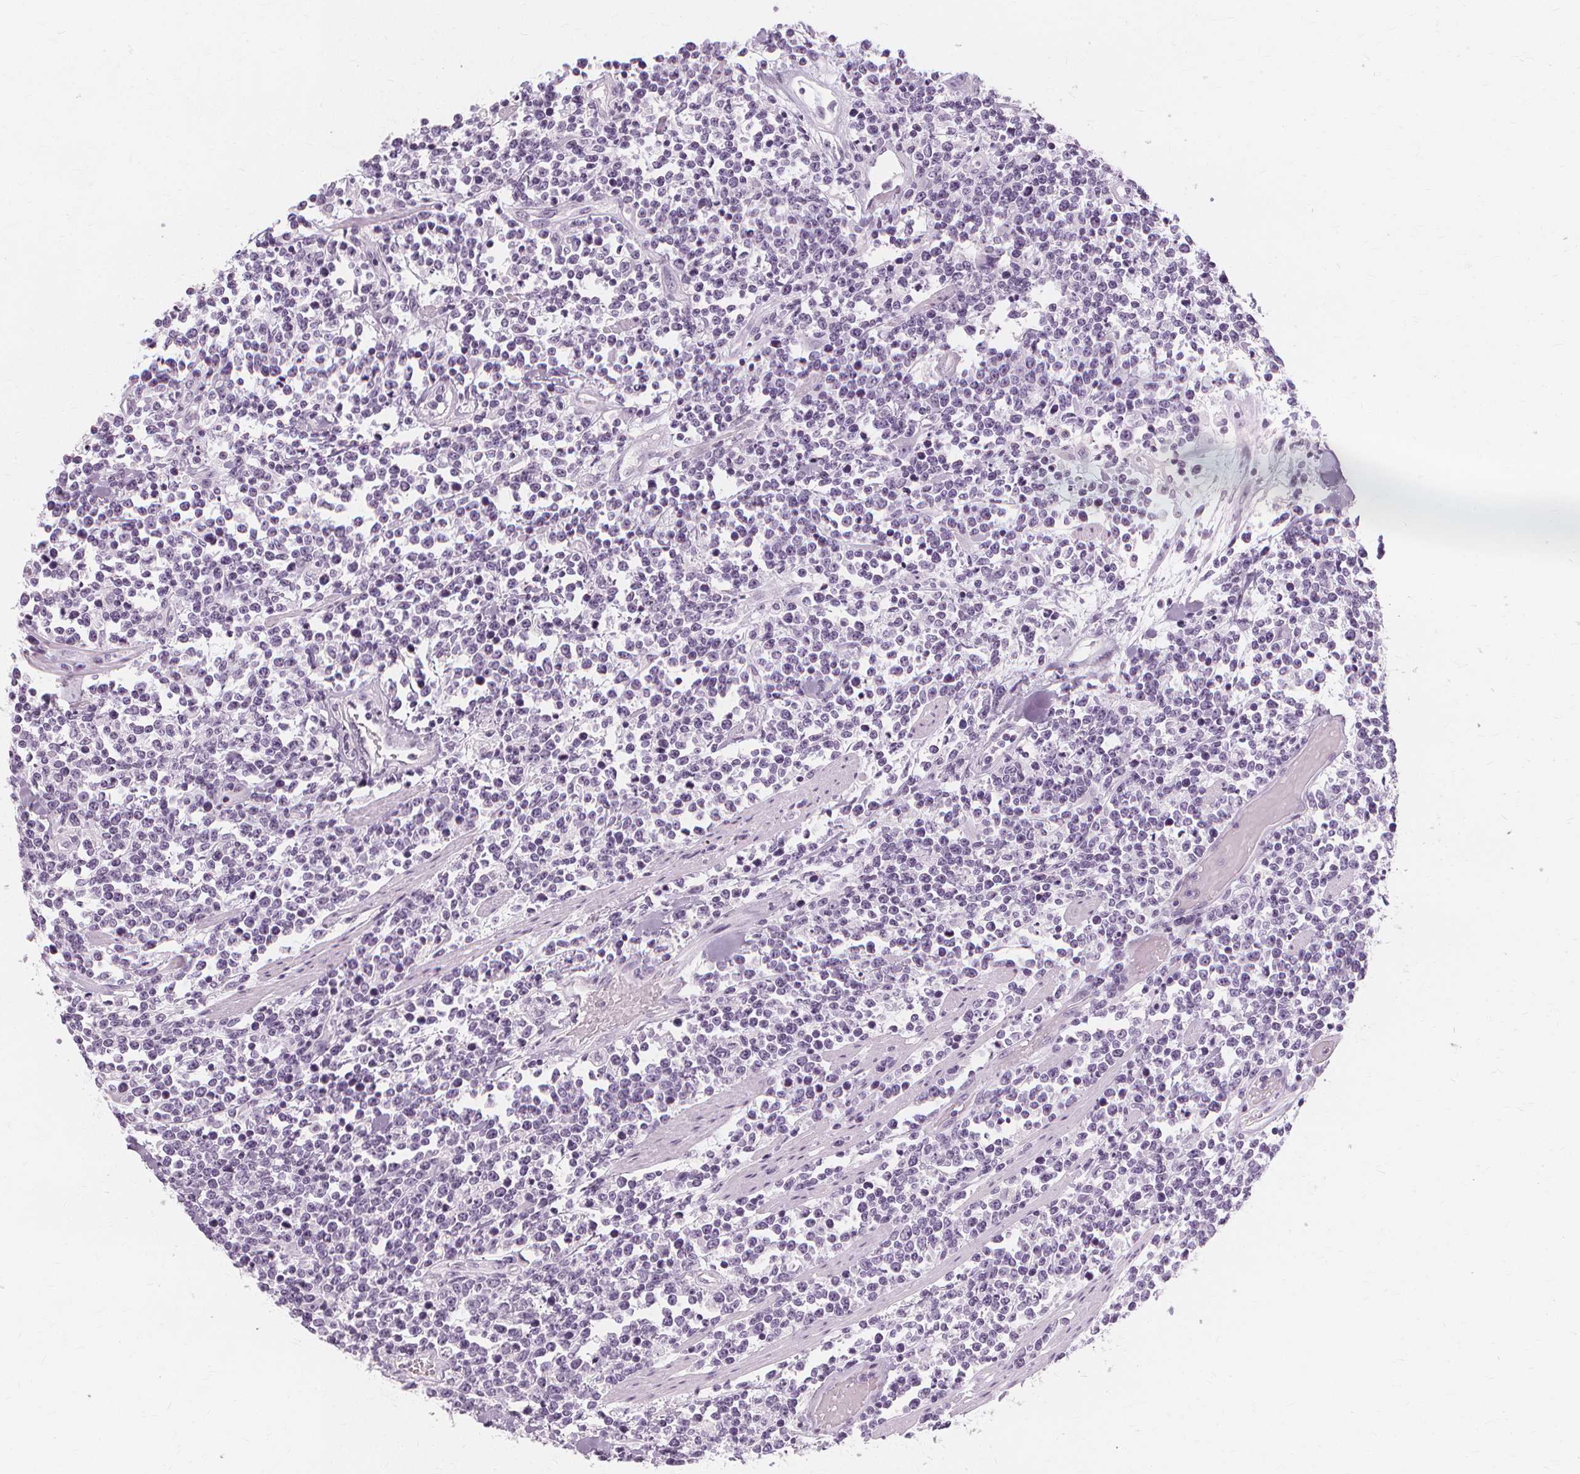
{"staining": {"intensity": "negative", "quantity": "none", "location": "none"}, "tissue": "lymphoma", "cell_type": "Tumor cells", "image_type": "cancer", "snomed": [{"axis": "morphology", "description": "Malignant lymphoma, non-Hodgkin's type, High grade"}, {"axis": "topography", "description": "Colon"}], "caption": "High-grade malignant lymphoma, non-Hodgkin's type was stained to show a protein in brown. There is no significant staining in tumor cells.", "gene": "TFF1", "patient": {"sex": "male", "age": 82}}